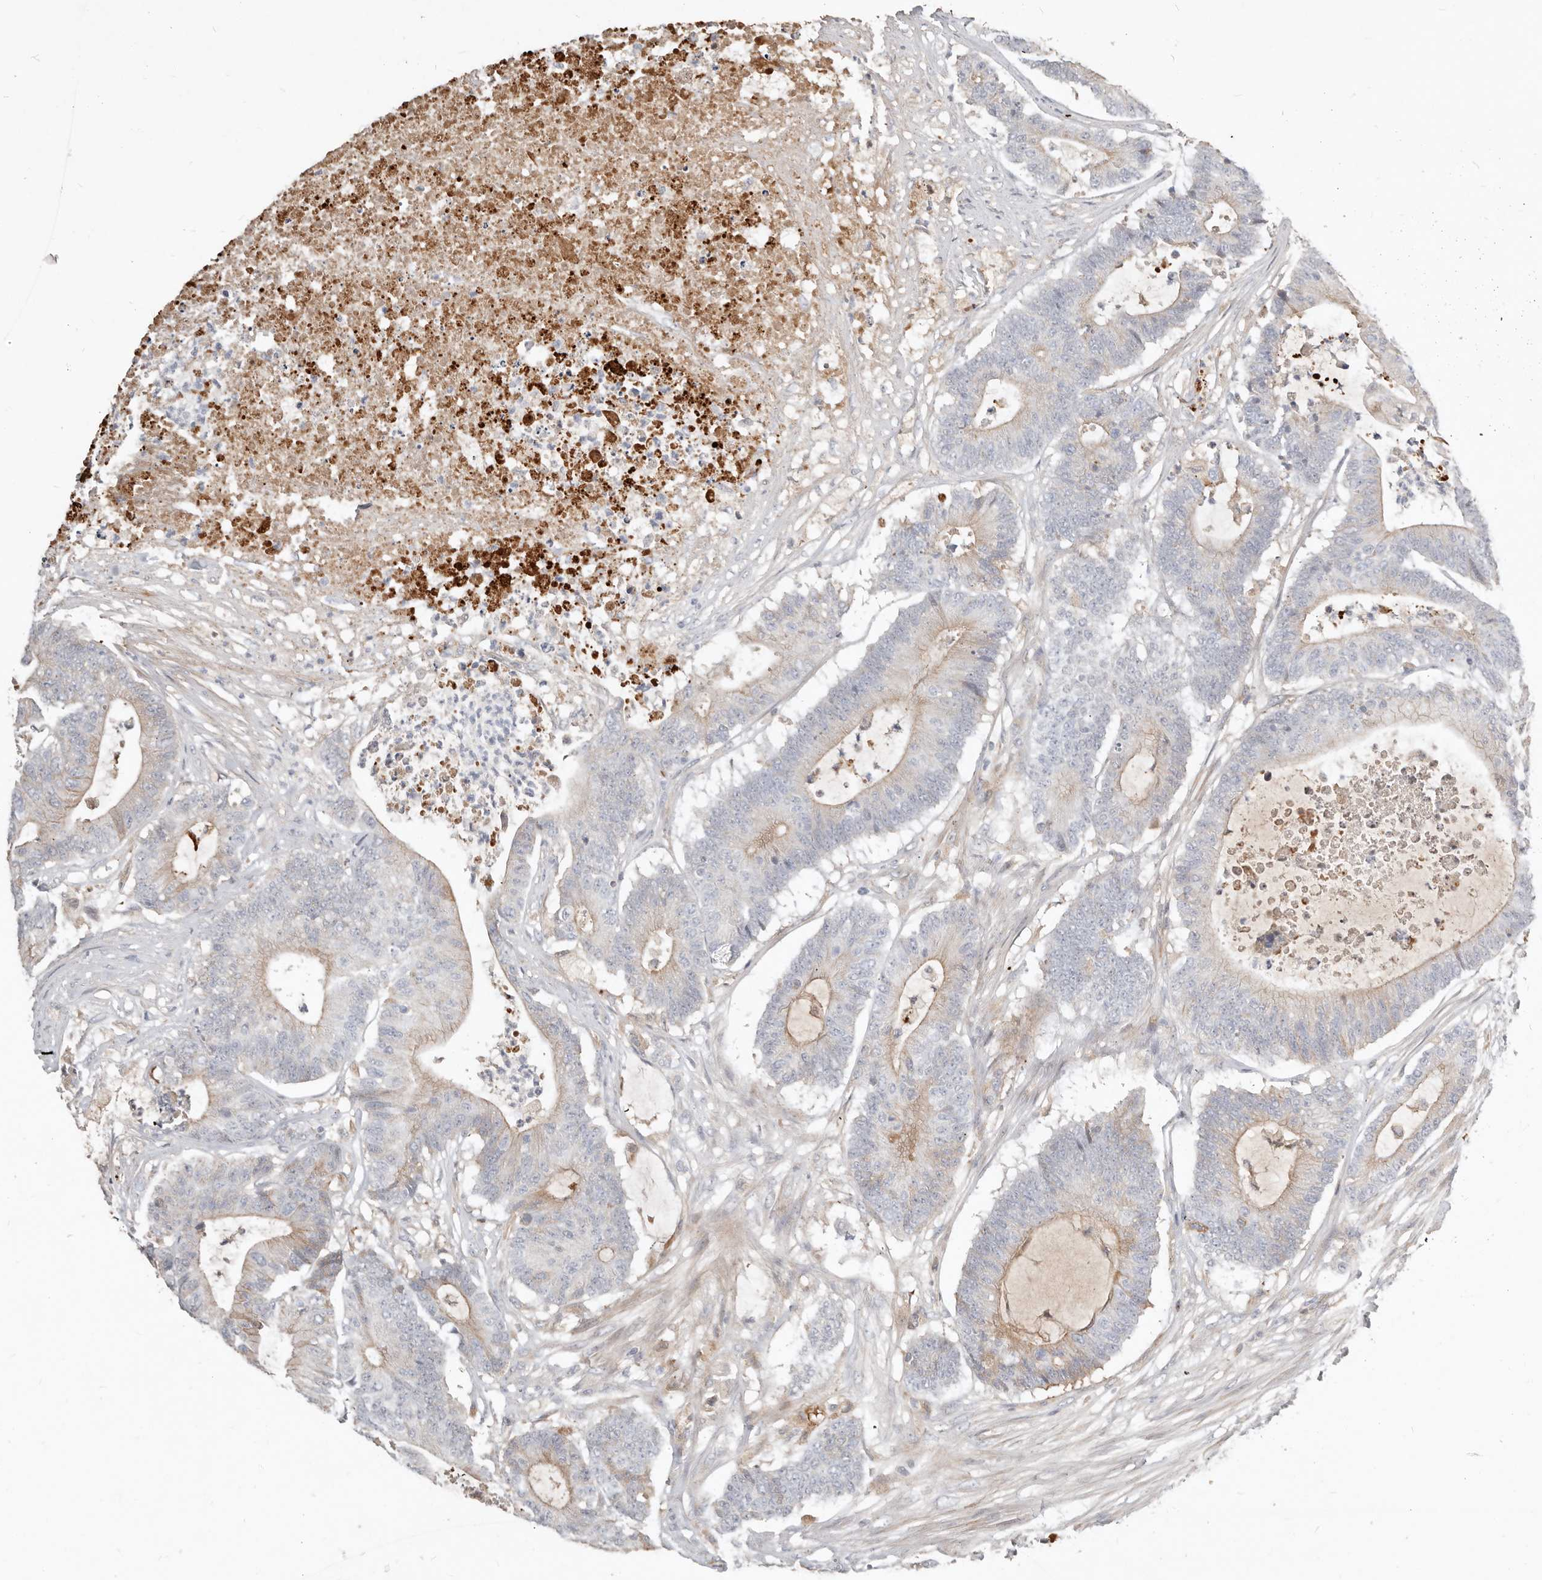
{"staining": {"intensity": "weak", "quantity": "25%-75%", "location": "cytoplasmic/membranous"}, "tissue": "colorectal cancer", "cell_type": "Tumor cells", "image_type": "cancer", "snomed": [{"axis": "morphology", "description": "Adenocarcinoma, NOS"}, {"axis": "topography", "description": "Colon"}], "caption": "Colorectal adenocarcinoma stained with IHC reveals weak cytoplasmic/membranous expression in approximately 25%-75% of tumor cells.", "gene": "MTFR2", "patient": {"sex": "female", "age": 84}}